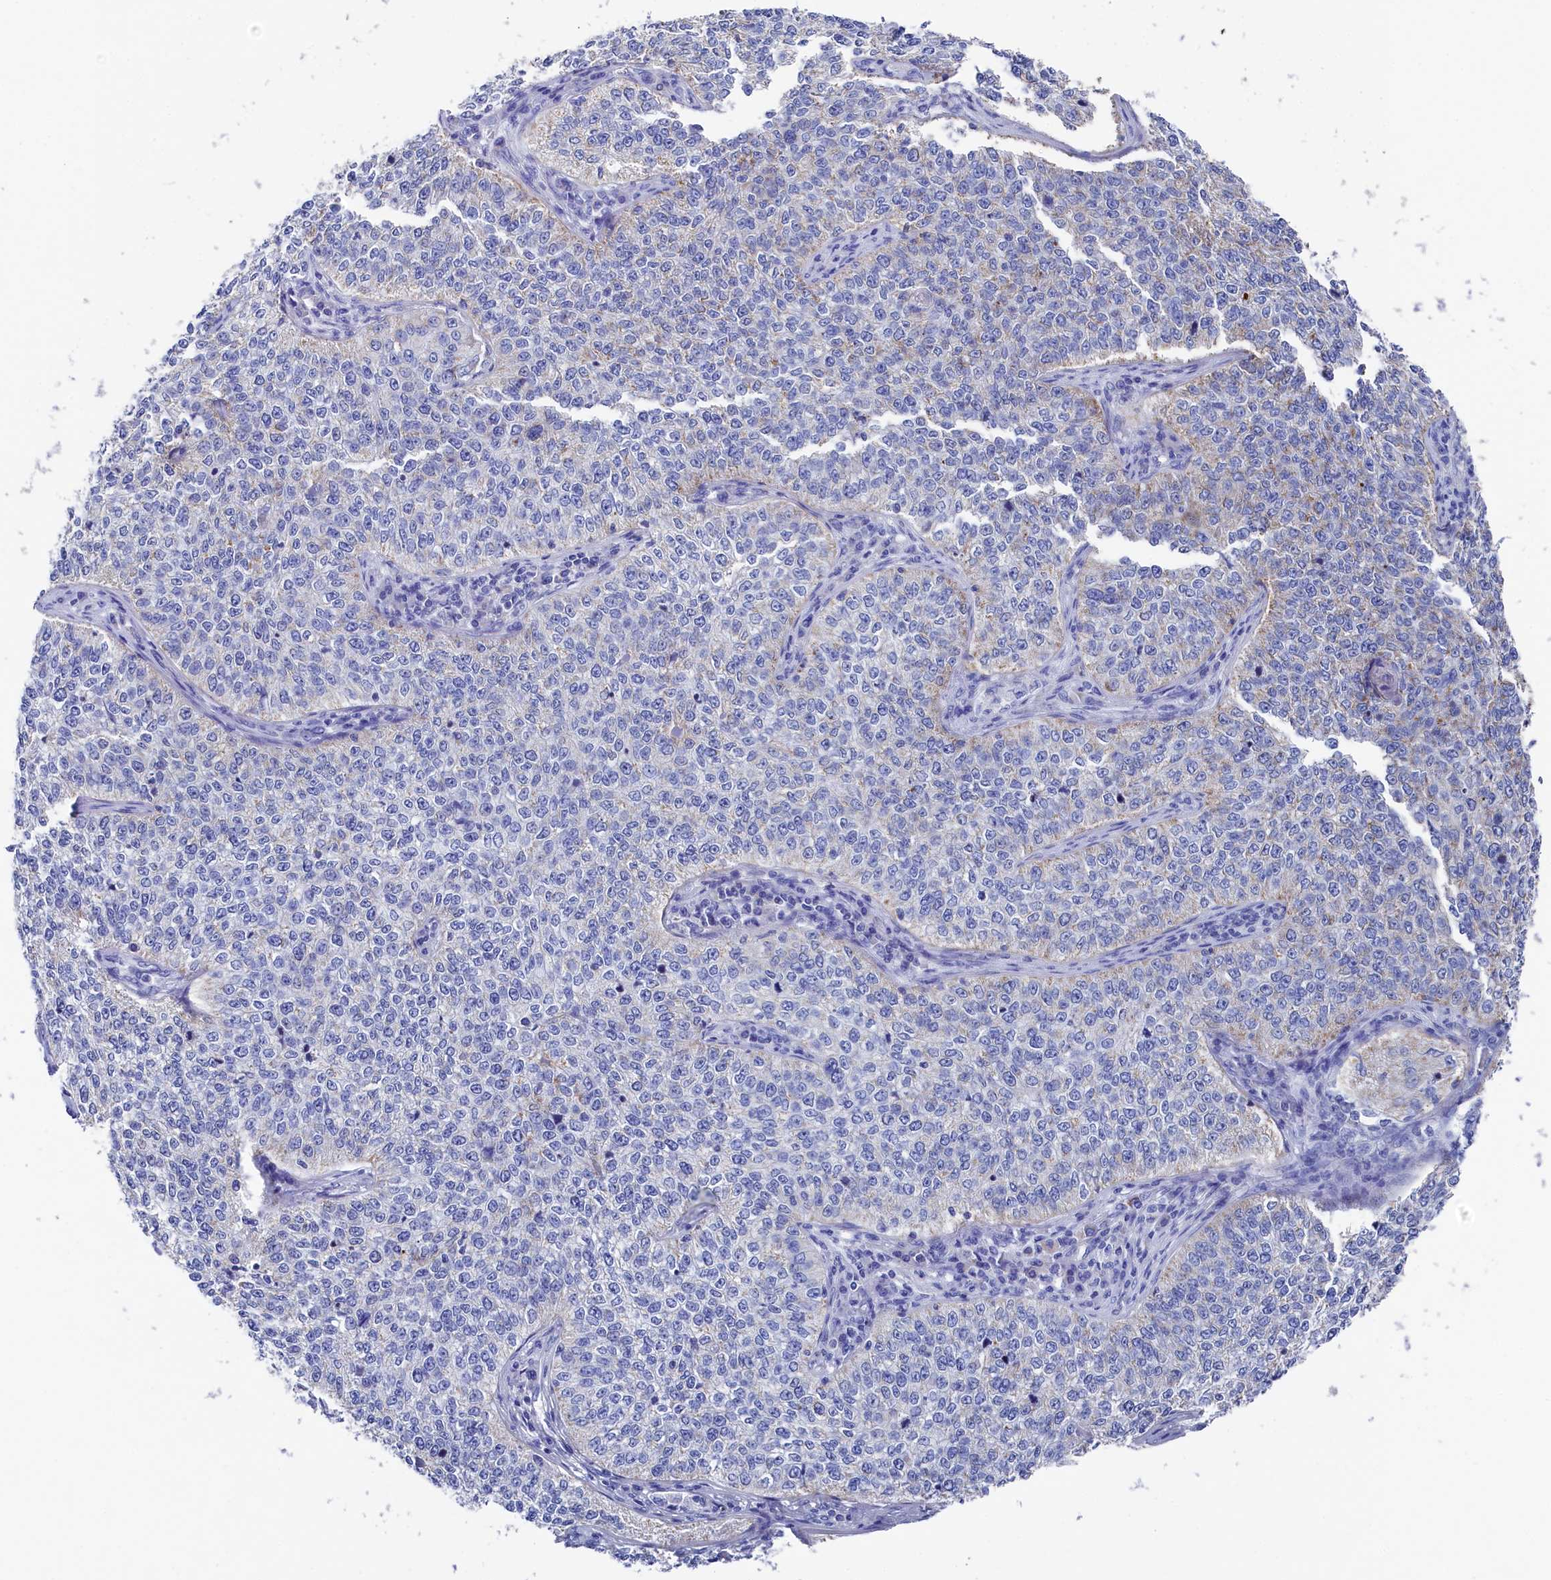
{"staining": {"intensity": "negative", "quantity": "none", "location": "none"}, "tissue": "cervical cancer", "cell_type": "Tumor cells", "image_type": "cancer", "snomed": [{"axis": "morphology", "description": "Squamous cell carcinoma, NOS"}, {"axis": "topography", "description": "Cervix"}], "caption": "High power microscopy photomicrograph of an IHC image of cervical cancer (squamous cell carcinoma), revealing no significant staining in tumor cells.", "gene": "MMAB", "patient": {"sex": "female", "age": 35}}